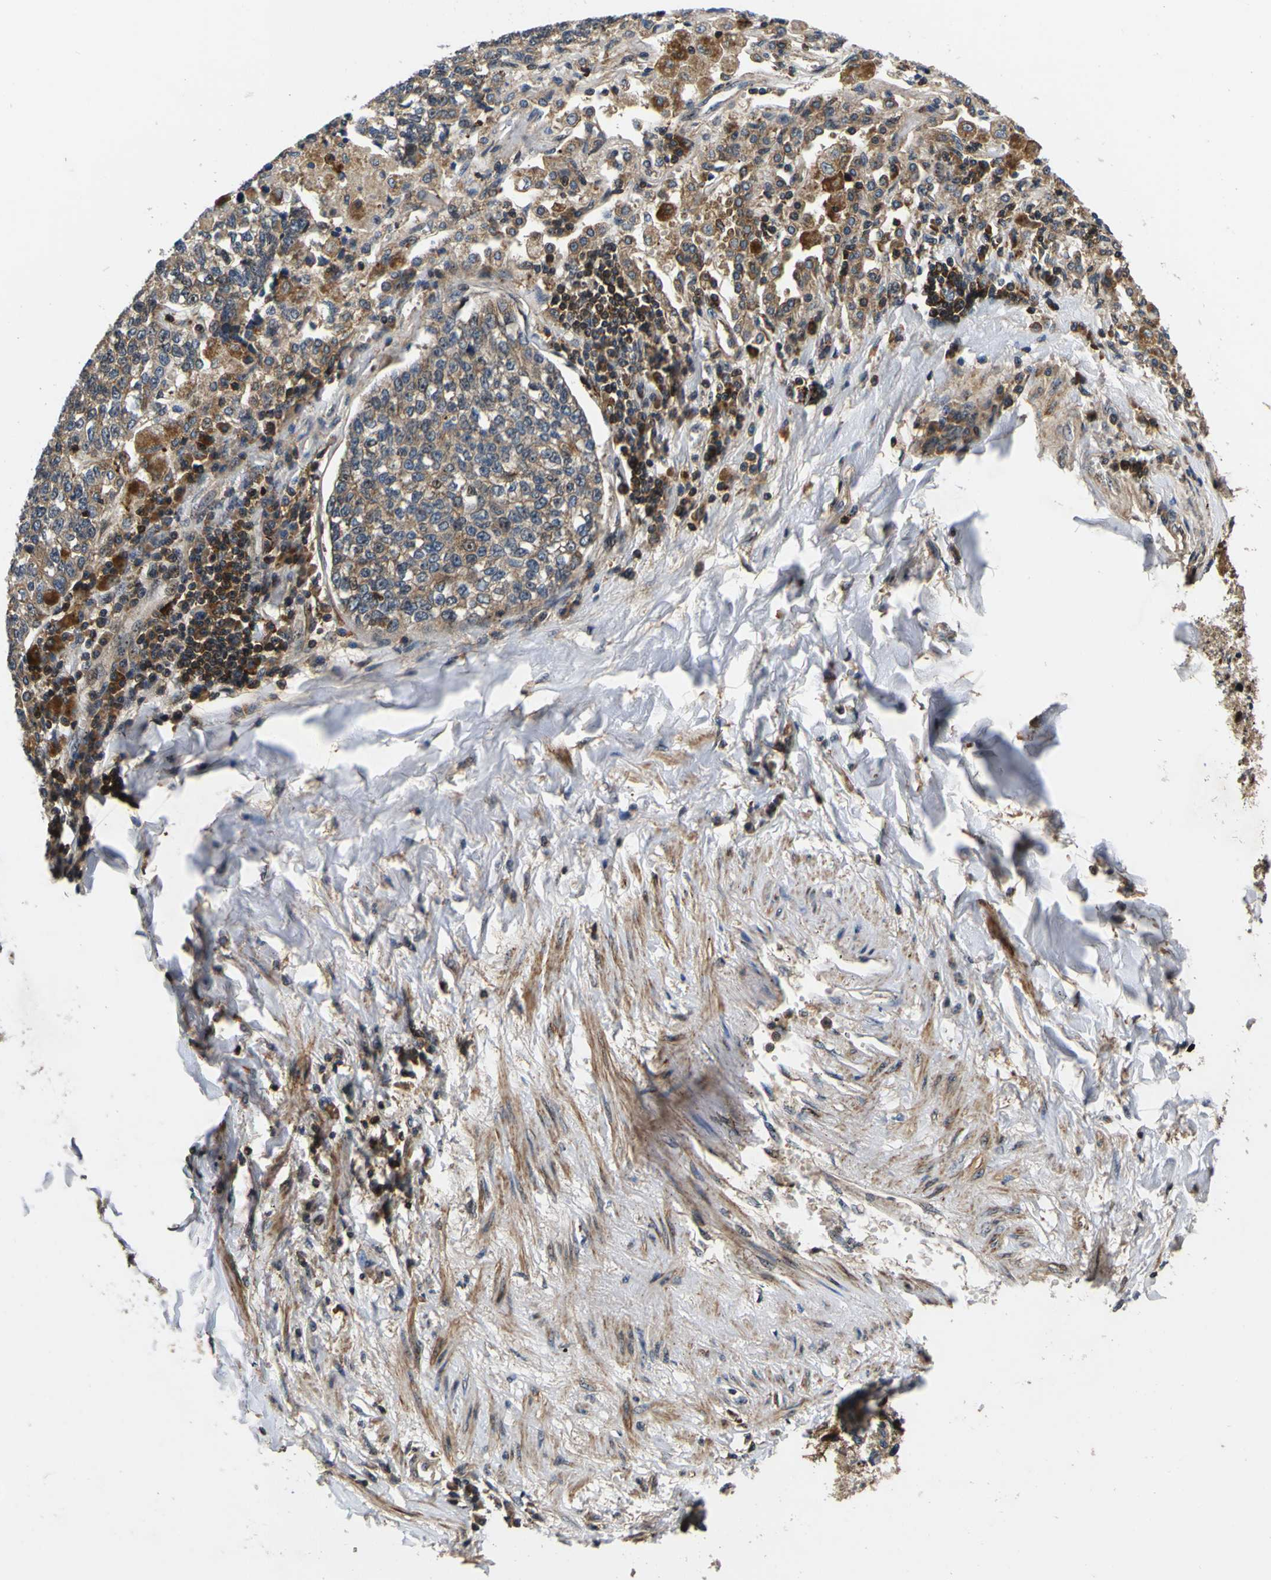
{"staining": {"intensity": "weak", "quantity": ">75%", "location": "cytoplasmic/membranous"}, "tissue": "lung cancer", "cell_type": "Tumor cells", "image_type": "cancer", "snomed": [{"axis": "morphology", "description": "Adenocarcinoma, NOS"}, {"axis": "topography", "description": "Lung"}], "caption": "Immunohistochemistry of human lung cancer displays low levels of weak cytoplasmic/membranous staining in about >75% of tumor cells.", "gene": "LRP4", "patient": {"sex": "male", "age": 49}}